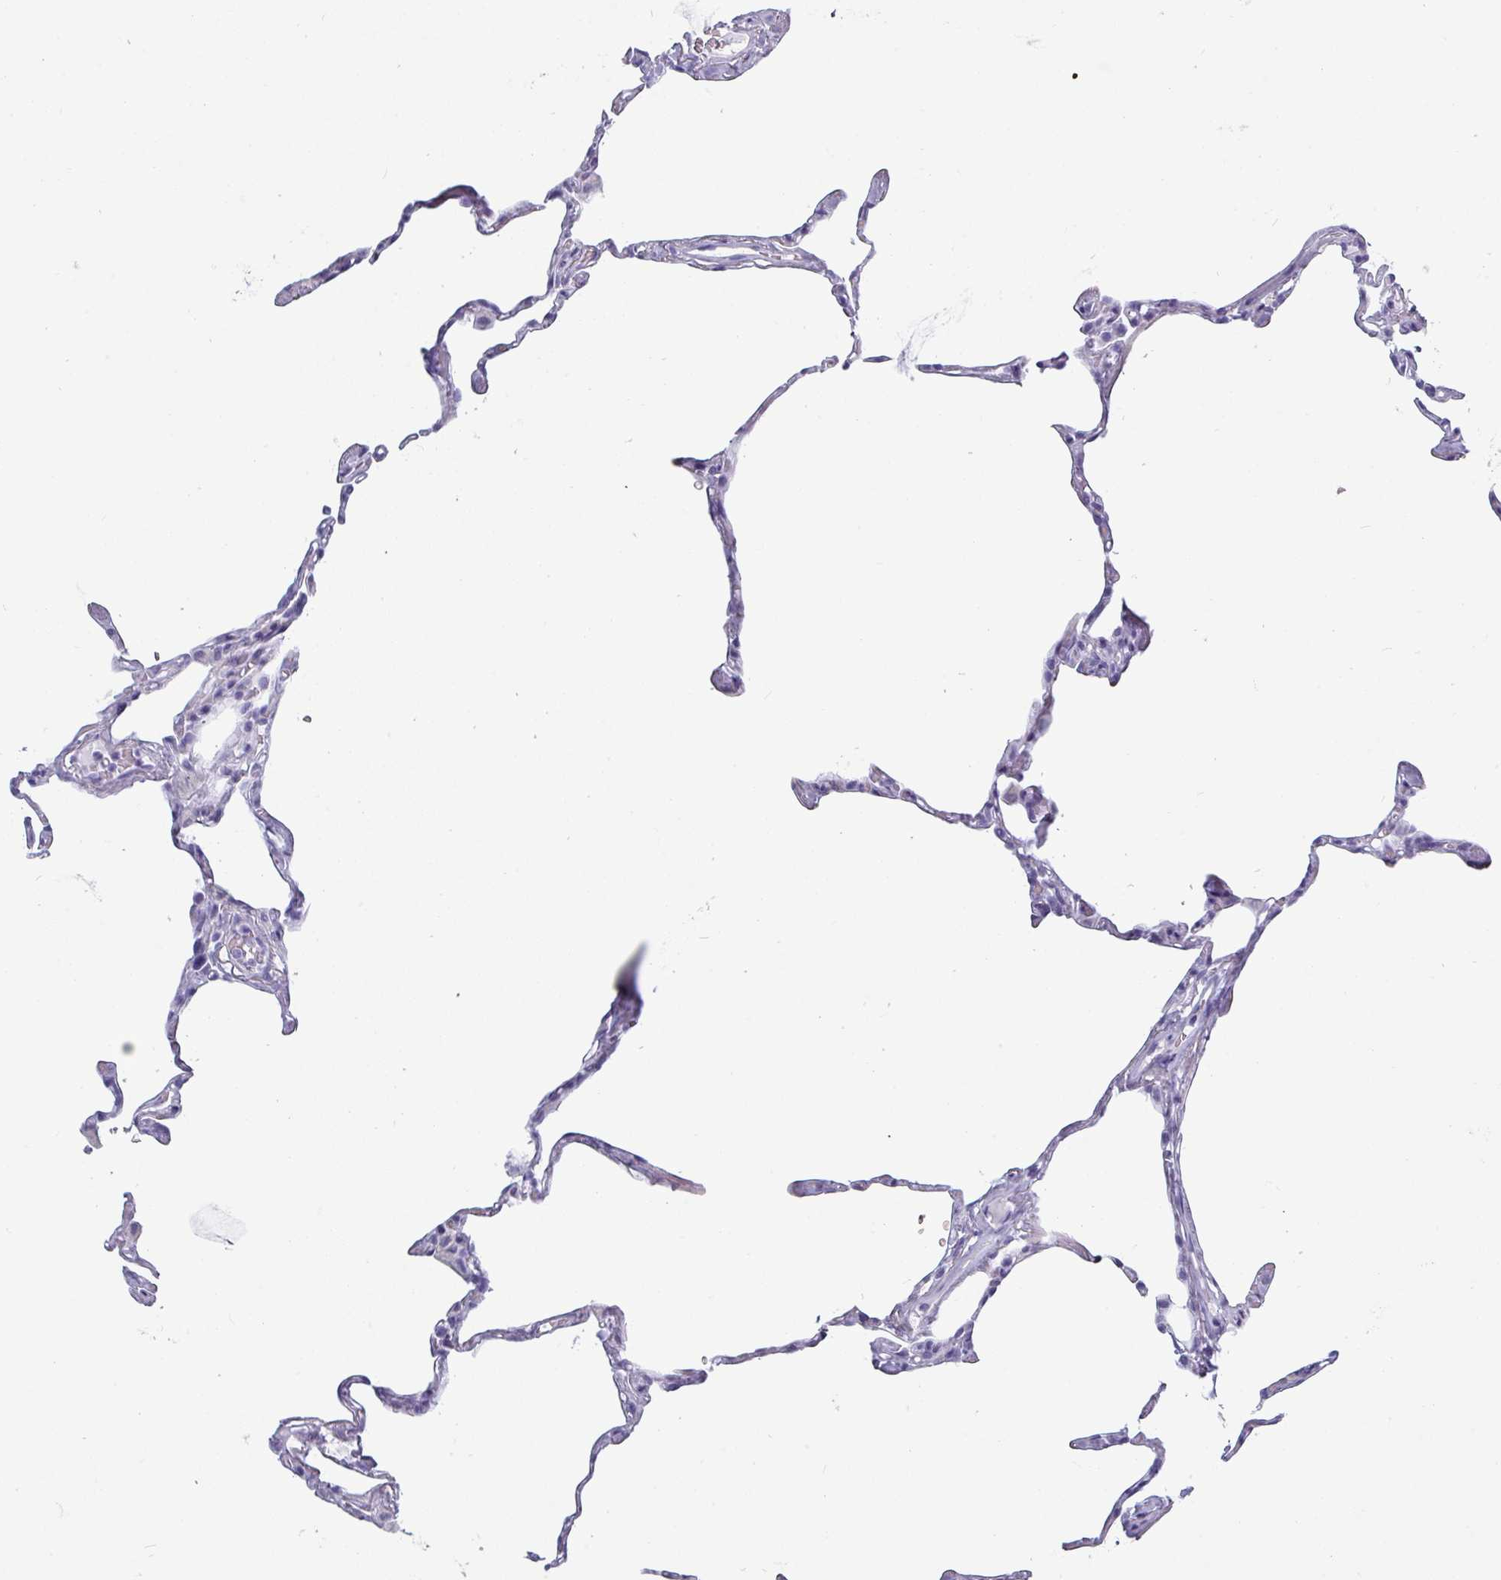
{"staining": {"intensity": "negative", "quantity": "none", "location": "none"}, "tissue": "lung", "cell_type": "Alveolar cells", "image_type": "normal", "snomed": [{"axis": "morphology", "description": "Normal tissue, NOS"}, {"axis": "topography", "description": "Lung"}], "caption": "Immunohistochemistry image of benign human lung stained for a protein (brown), which exhibits no expression in alveolar cells. (Brightfield microscopy of DAB (3,3'-diaminobenzidine) IHC at high magnification).", "gene": "CRYBB2", "patient": {"sex": "male", "age": 65}}